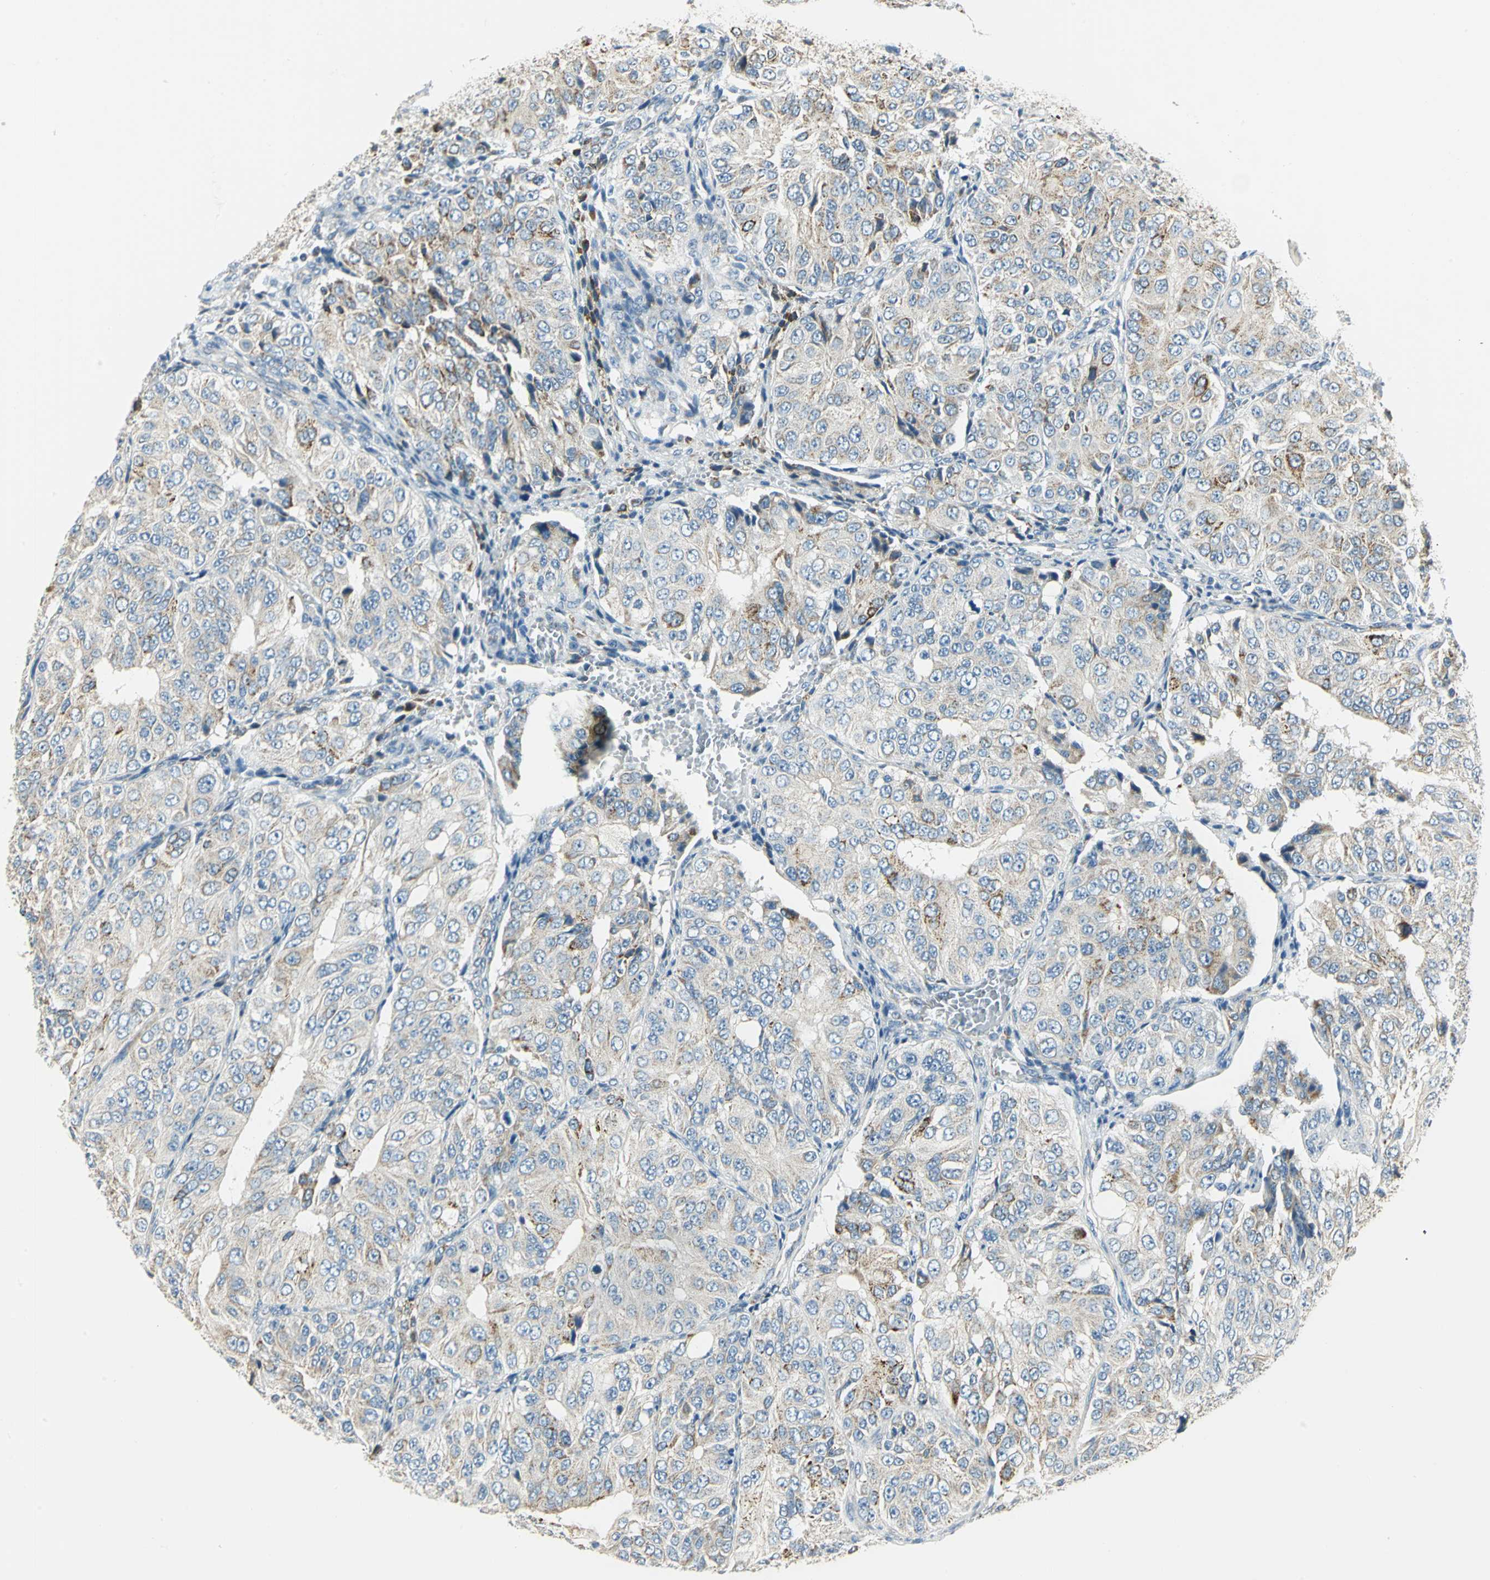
{"staining": {"intensity": "weak", "quantity": ">75%", "location": "cytoplasmic/membranous"}, "tissue": "ovarian cancer", "cell_type": "Tumor cells", "image_type": "cancer", "snomed": [{"axis": "morphology", "description": "Carcinoma, endometroid"}, {"axis": "topography", "description": "Ovary"}], "caption": "Tumor cells exhibit low levels of weak cytoplasmic/membranous staining in approximately >75% of cells in ovarian endometroid carcinoma. The staining is performed using DAB (3,3'-diaminobenzidine) brown chromogen to label protein expression. The nuclei are counter-stained blue using hematoxylin.", "gene": "ACADM", "patient": {"sex": "female", "age": 51}}